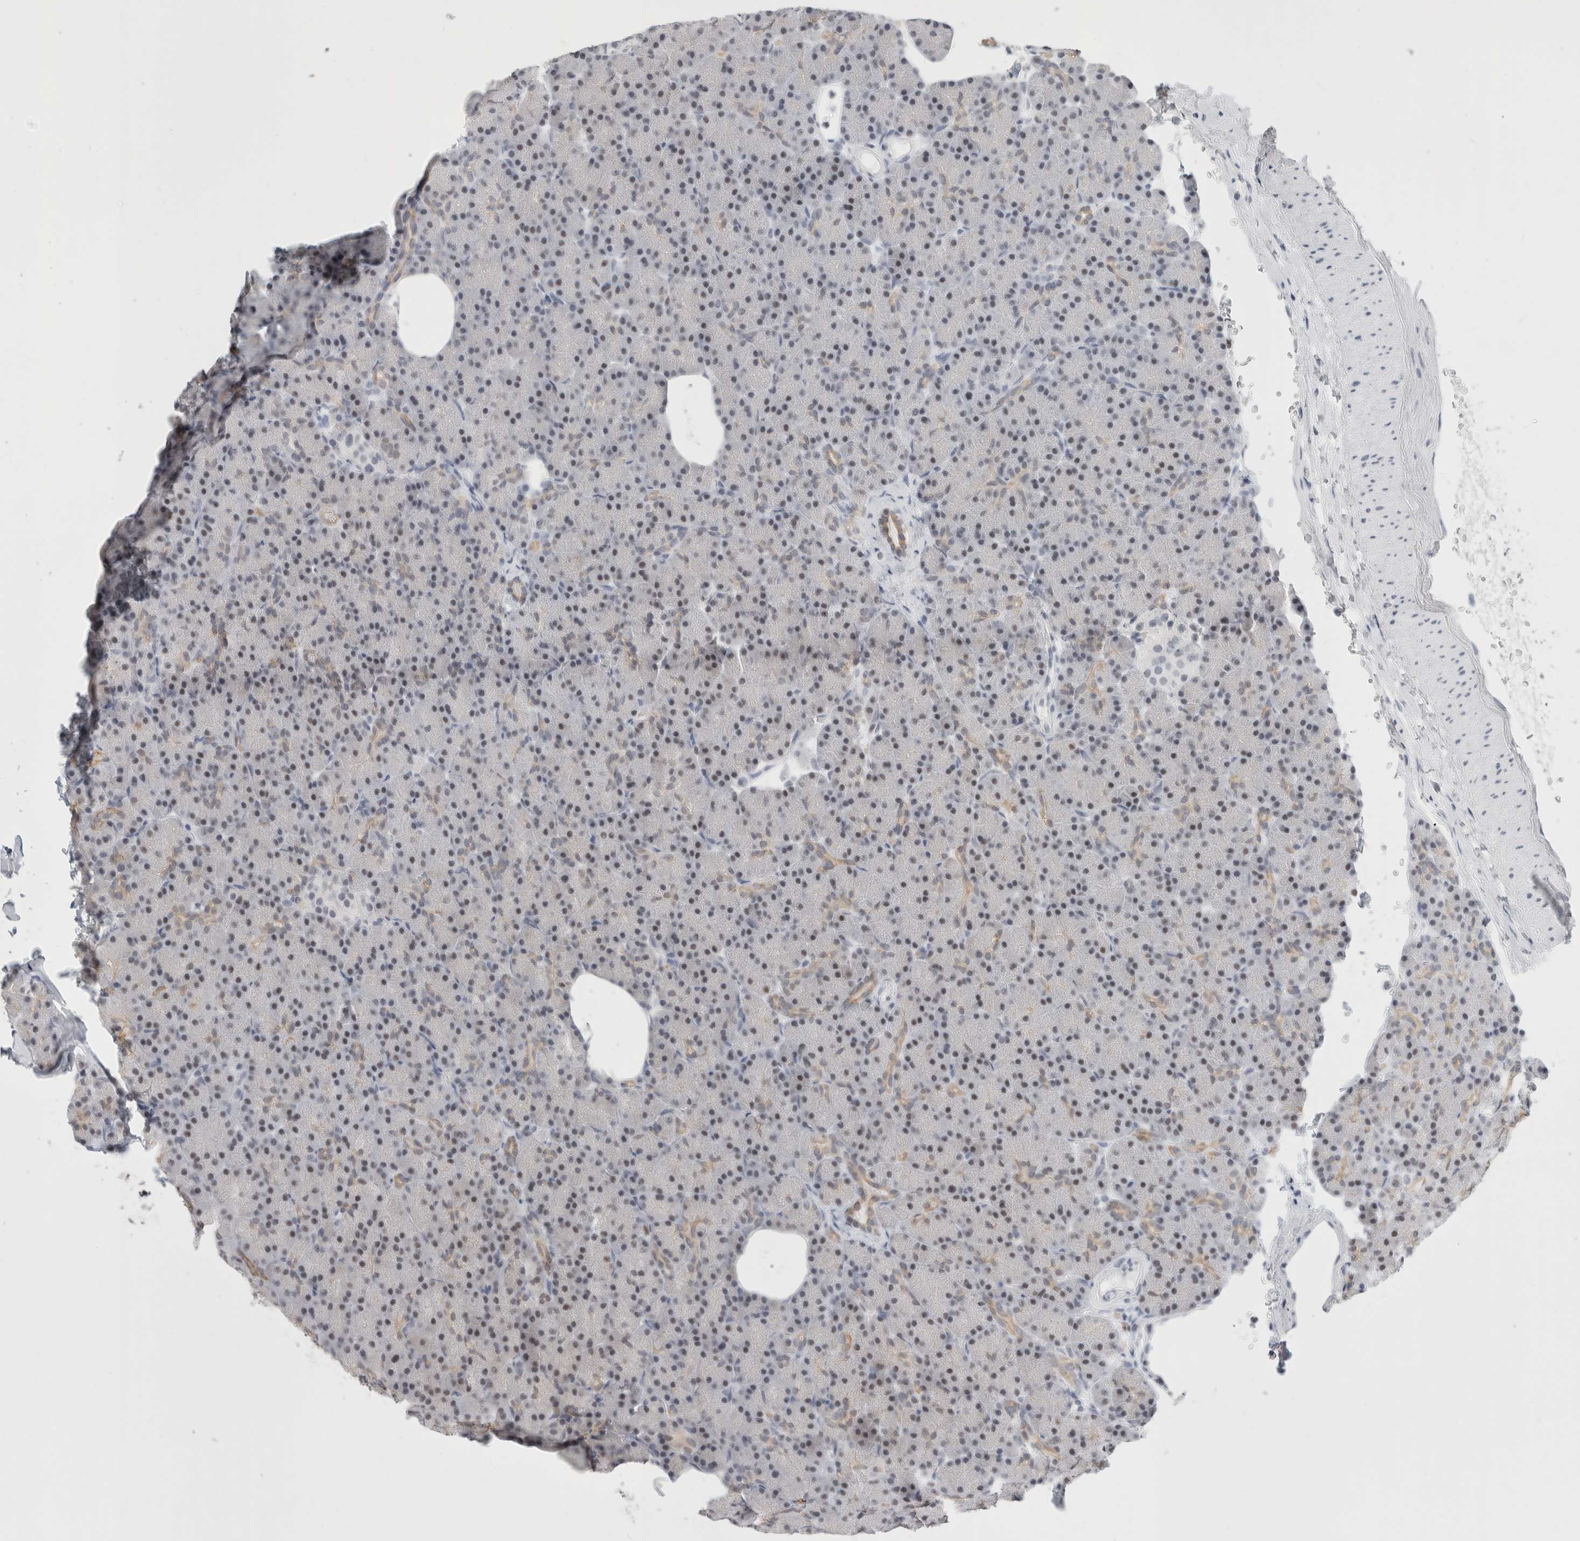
{"staining": {"intensity": "moderate", "quantity": "25%-75%", "location": "cytoplasmic/membranous,nuclear"}, "tissue": "pancreas", "cell_type": "Exocrine glandular cells", "image_type": "normal", "snomed": [{"axis": "morphology", "description": "Normal tissue, NOS"}, {"axis": "topography", "description": "Pancreas"}], "caption": "This is a photomicrograph of immunohistochemistry (IHC) staining of benign pancreas, which shows moderate positivity in the cytoplasmic/membranous,nuclear of exocrine glandular cells.", "gene": "SMARCC1", "patient": {"sex": "female", "age": 43}}